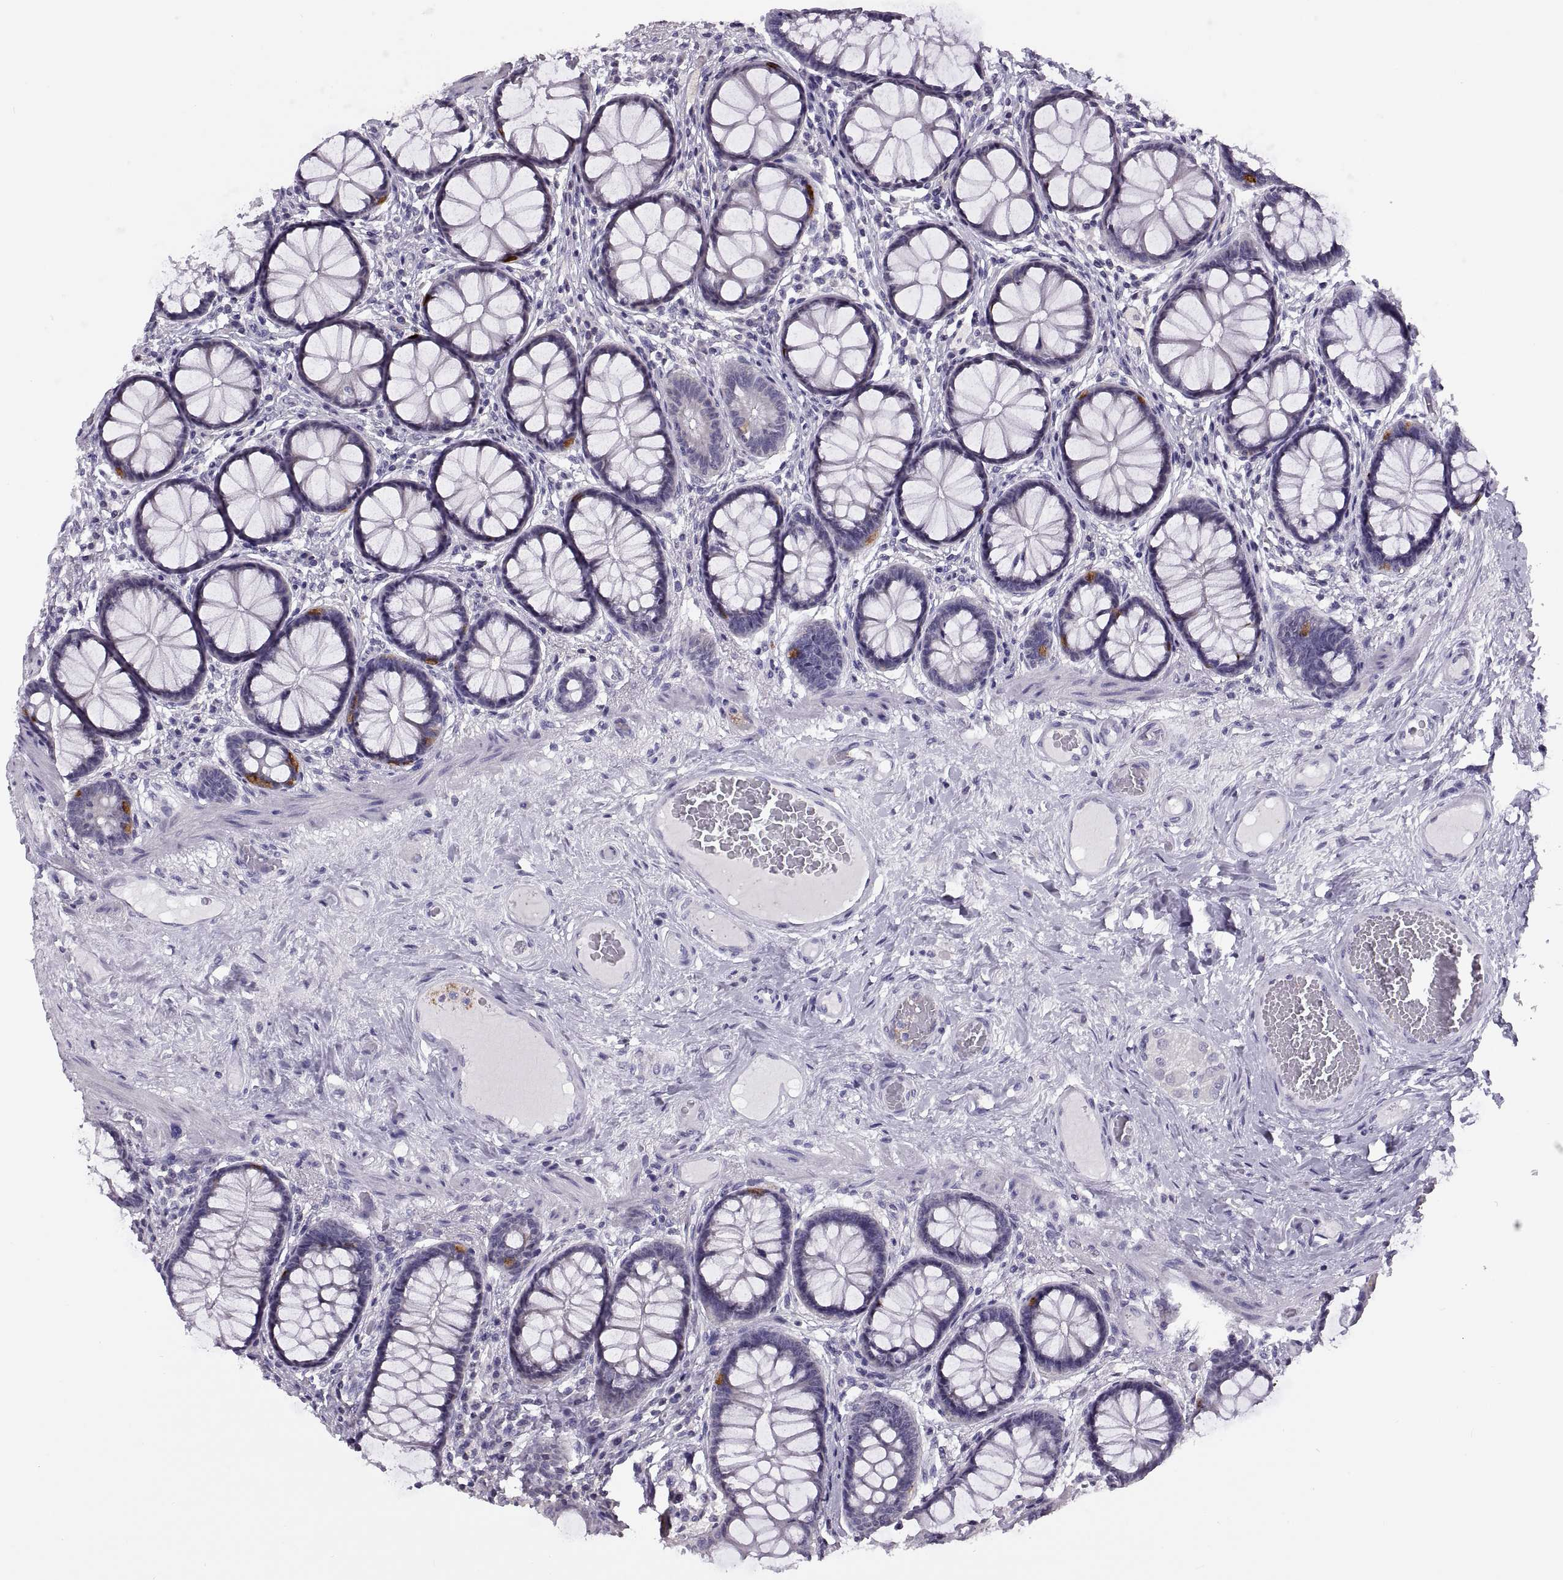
{"staining": {"intensity": "negative", "quantity": "none", "location": "none"}, "tissue": "colon", "cell_type": "Endothelial cells", "image_type": "normal", "snomed": [{"axis": "morphology", "description": "Normal tissue, NOS"}, {"axis": "topography", "description": "Colon"}], "caption": "Immunohistochemistry (IHC) of unremarkable colon shows no staining in endothelial cells. Brightfield microscopy of immunohistochemistry (IHC) stained with DAB (brown) and hematoxylin (blue), captured at high magnification.", "gene": "TTC21A", "patient": {"sex": "female", "age": 65}}